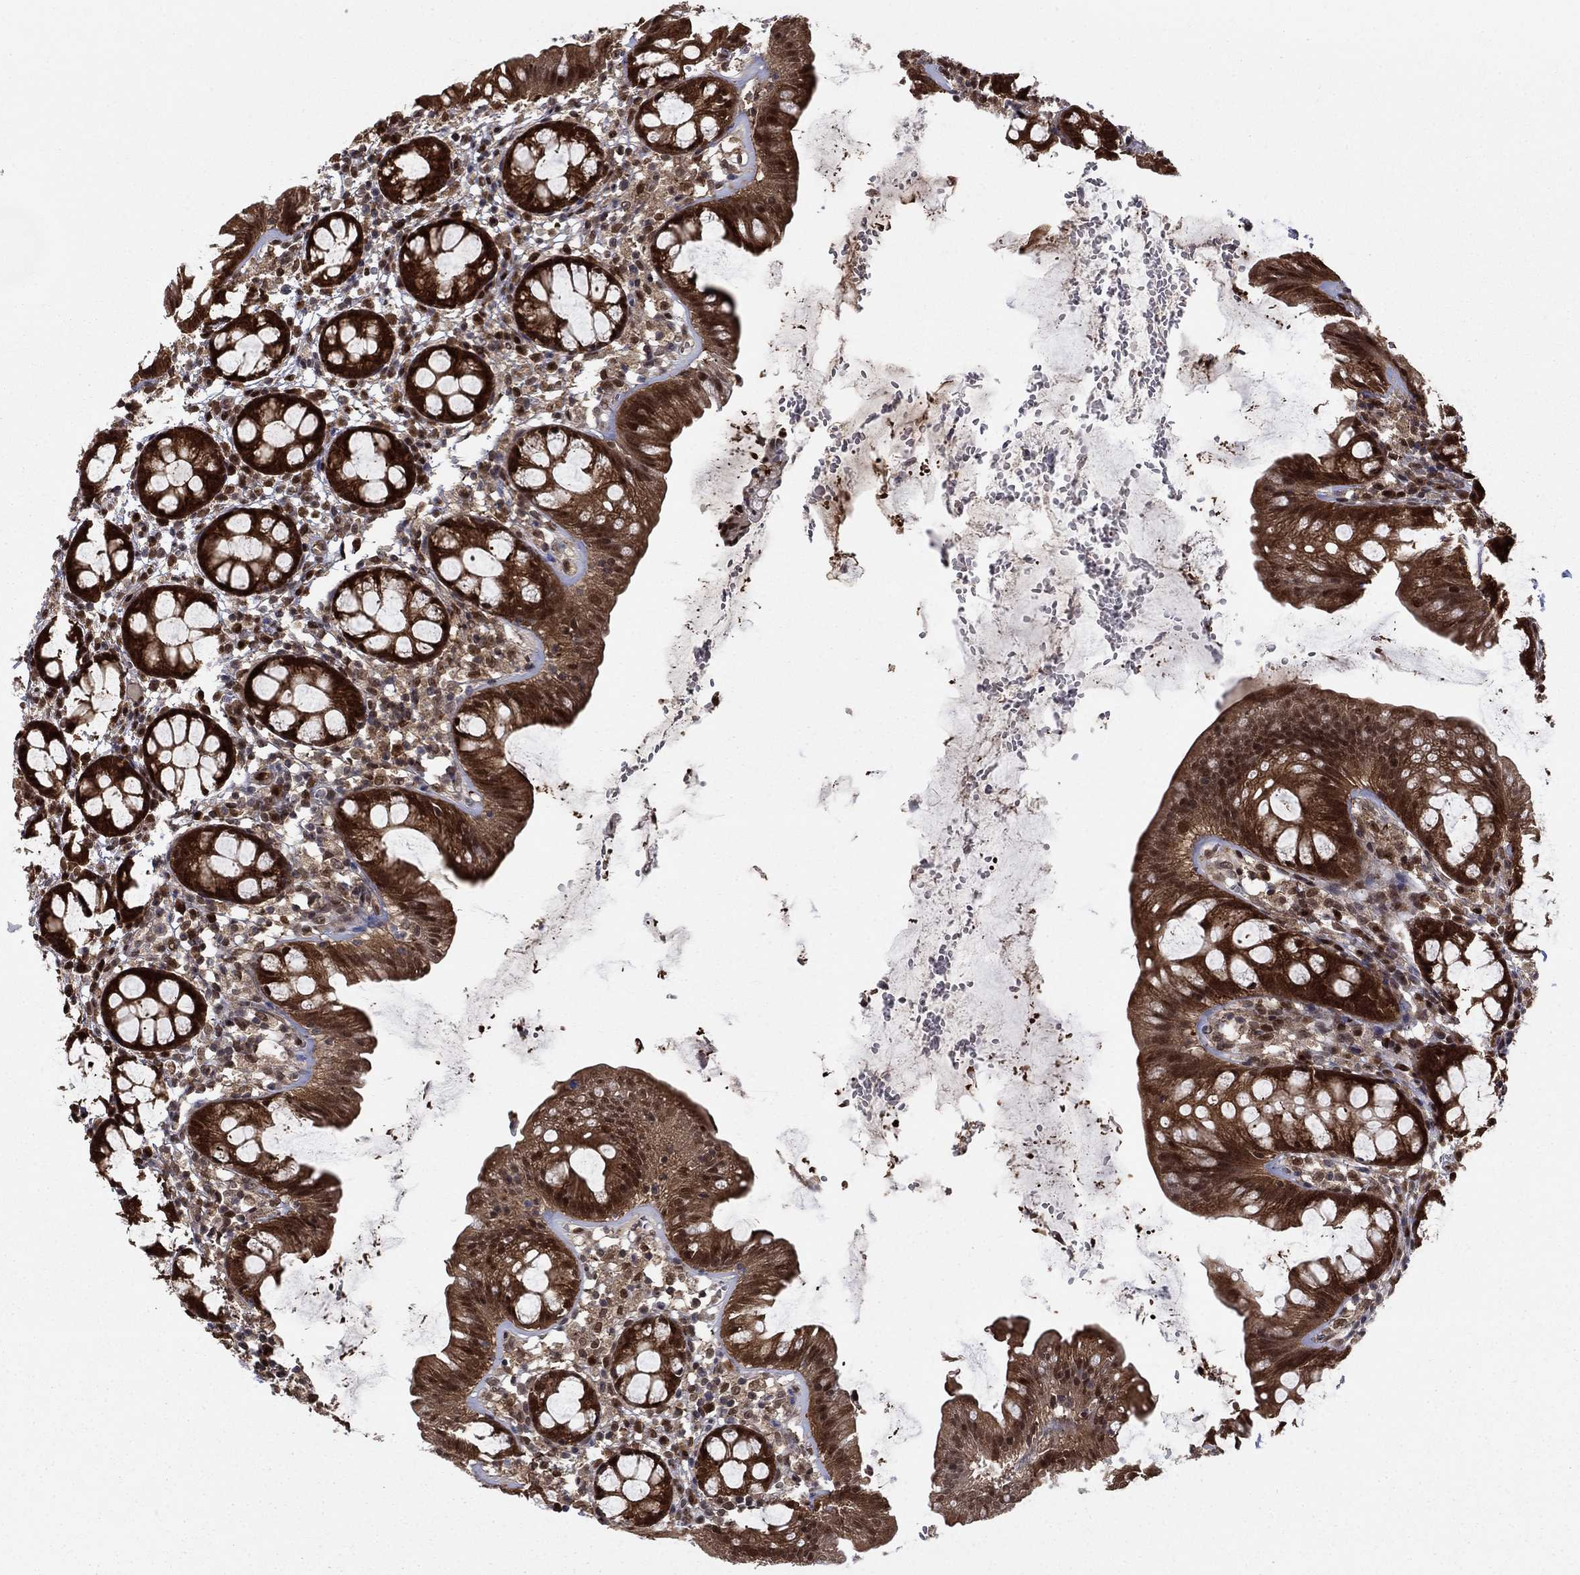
{"staining": {"intensity": "strong", "quantity": ">75%", "location": "cytoplasmic/membranous"}, "tissue": "rectum", "cell_type": "Glandular cells", "image_type": "normal", "snomed": [{"axis": "morphology", "description": "Normal tissue, NOS"}, {"axis": "topography", "description": "Rectum"}], "caption": "Immunohistochemistry (IHC) staining of normal rectum, which reveals high levels of strong cytoplasmic/membranous staining in approximately >75% of glandular cells indicating strong cytoplasmic/membranous protein positivity. The staining was performed using DAB (3,3'-diaminobenzidine) (brown) for protein detection and nuclei were counterstained in hematoxylin (blue).", "gene": "FKBP4", "patient": {"sex": "male", "age": 57}}